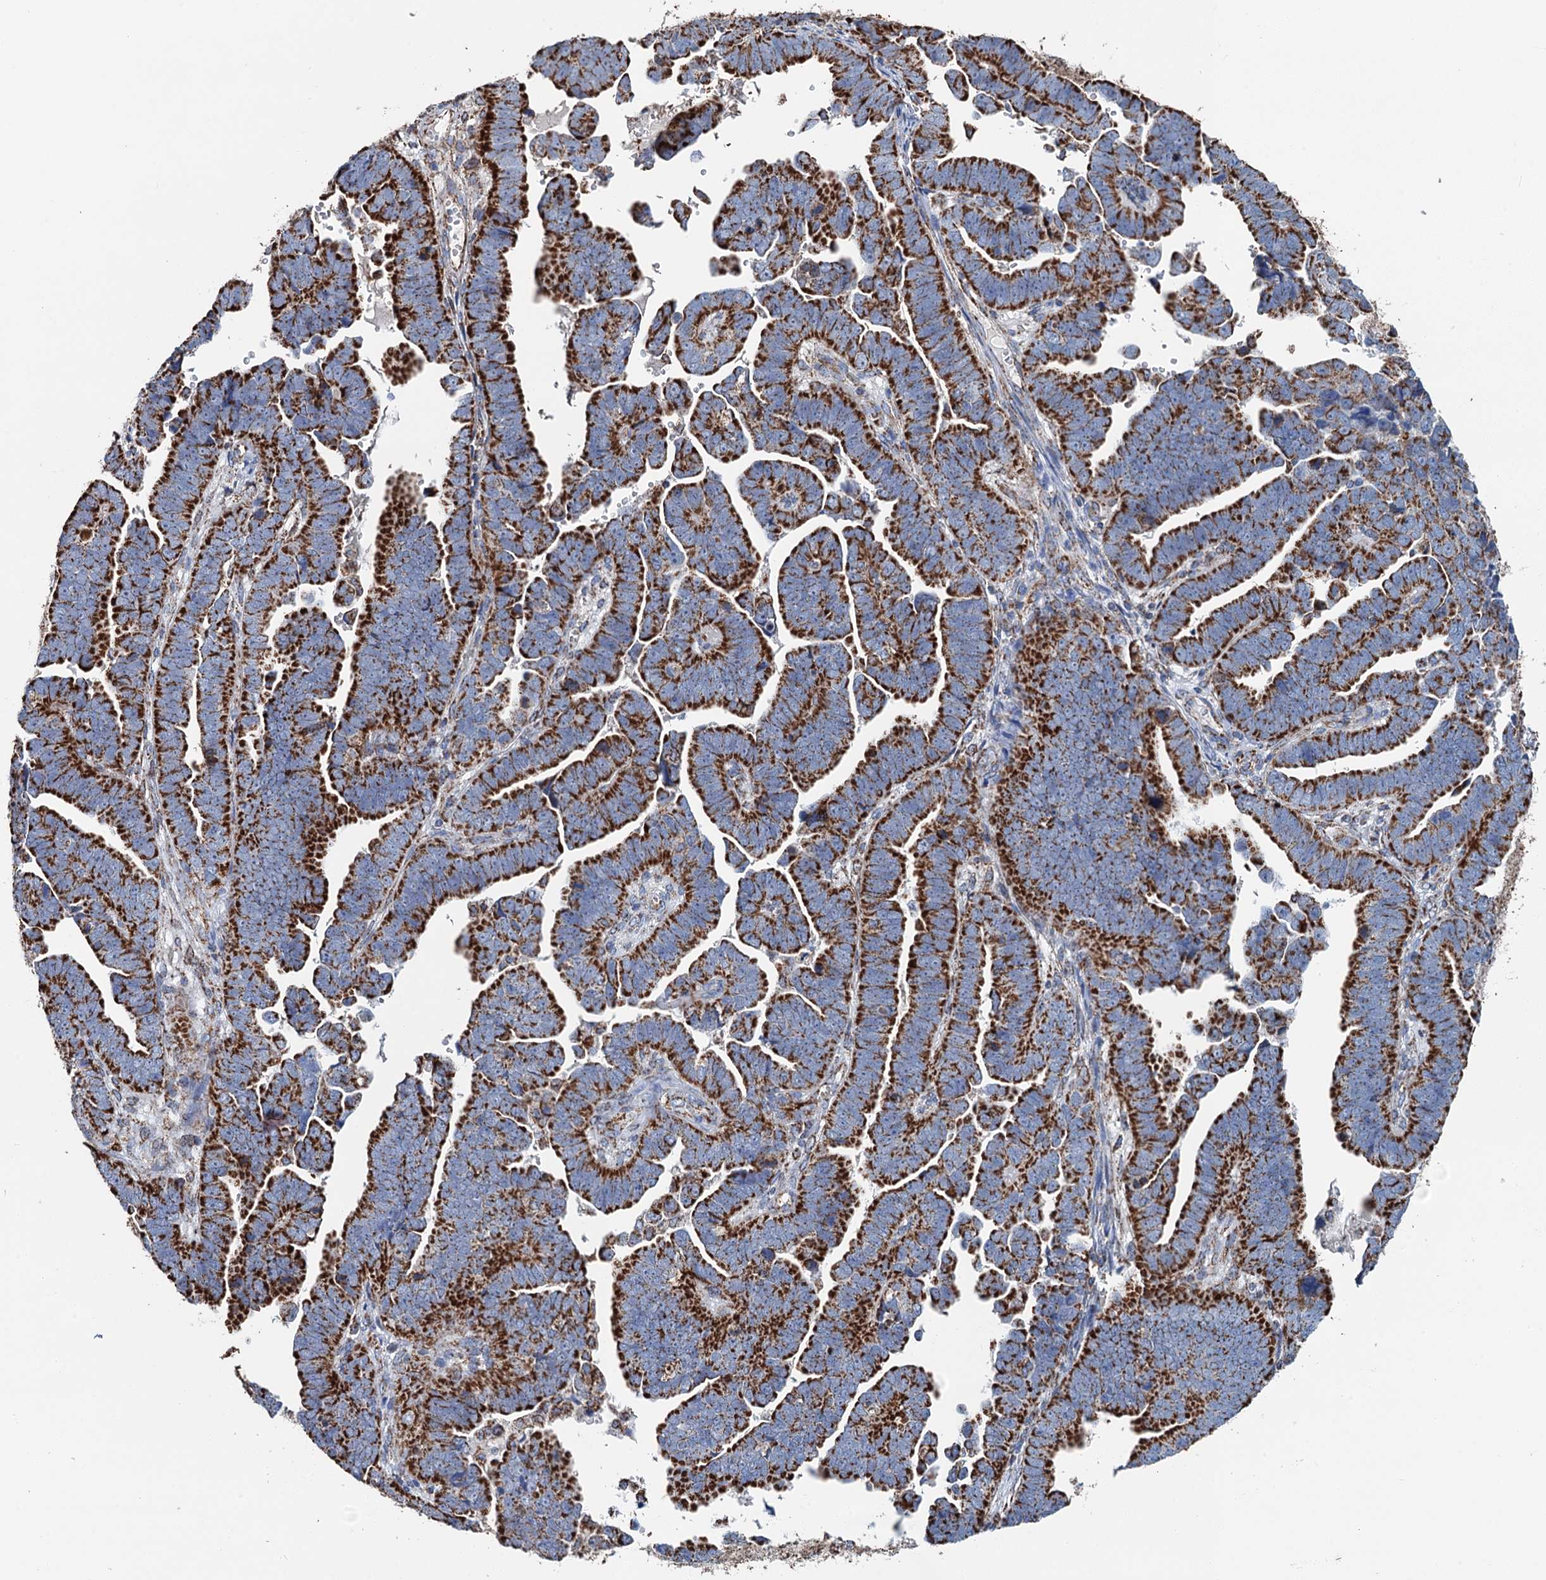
{"staining": {"intensity": "strong", "quantity": ">75%", "location": "cytoplasmic/membranous"}, "tissue": "endometrial cancer", "cell_type": "Tumor cells", "image_type": "cancer", "snomed": [{"axis": "morphology", "description": "Adenocarcinoma, NOS"}, {"axis": "topography", "description": "Endometrium"}], "caption": "DAB immunohistochemical staining of endometrial adenocarcinoma demonstrates strong cytoplasmic/membranous protein staining in about >75% of tumor cells. (IHC, brightfield microscopy, high magnification).", "gene": "IVD", "patient": {"sex": "female", "age": 75}}